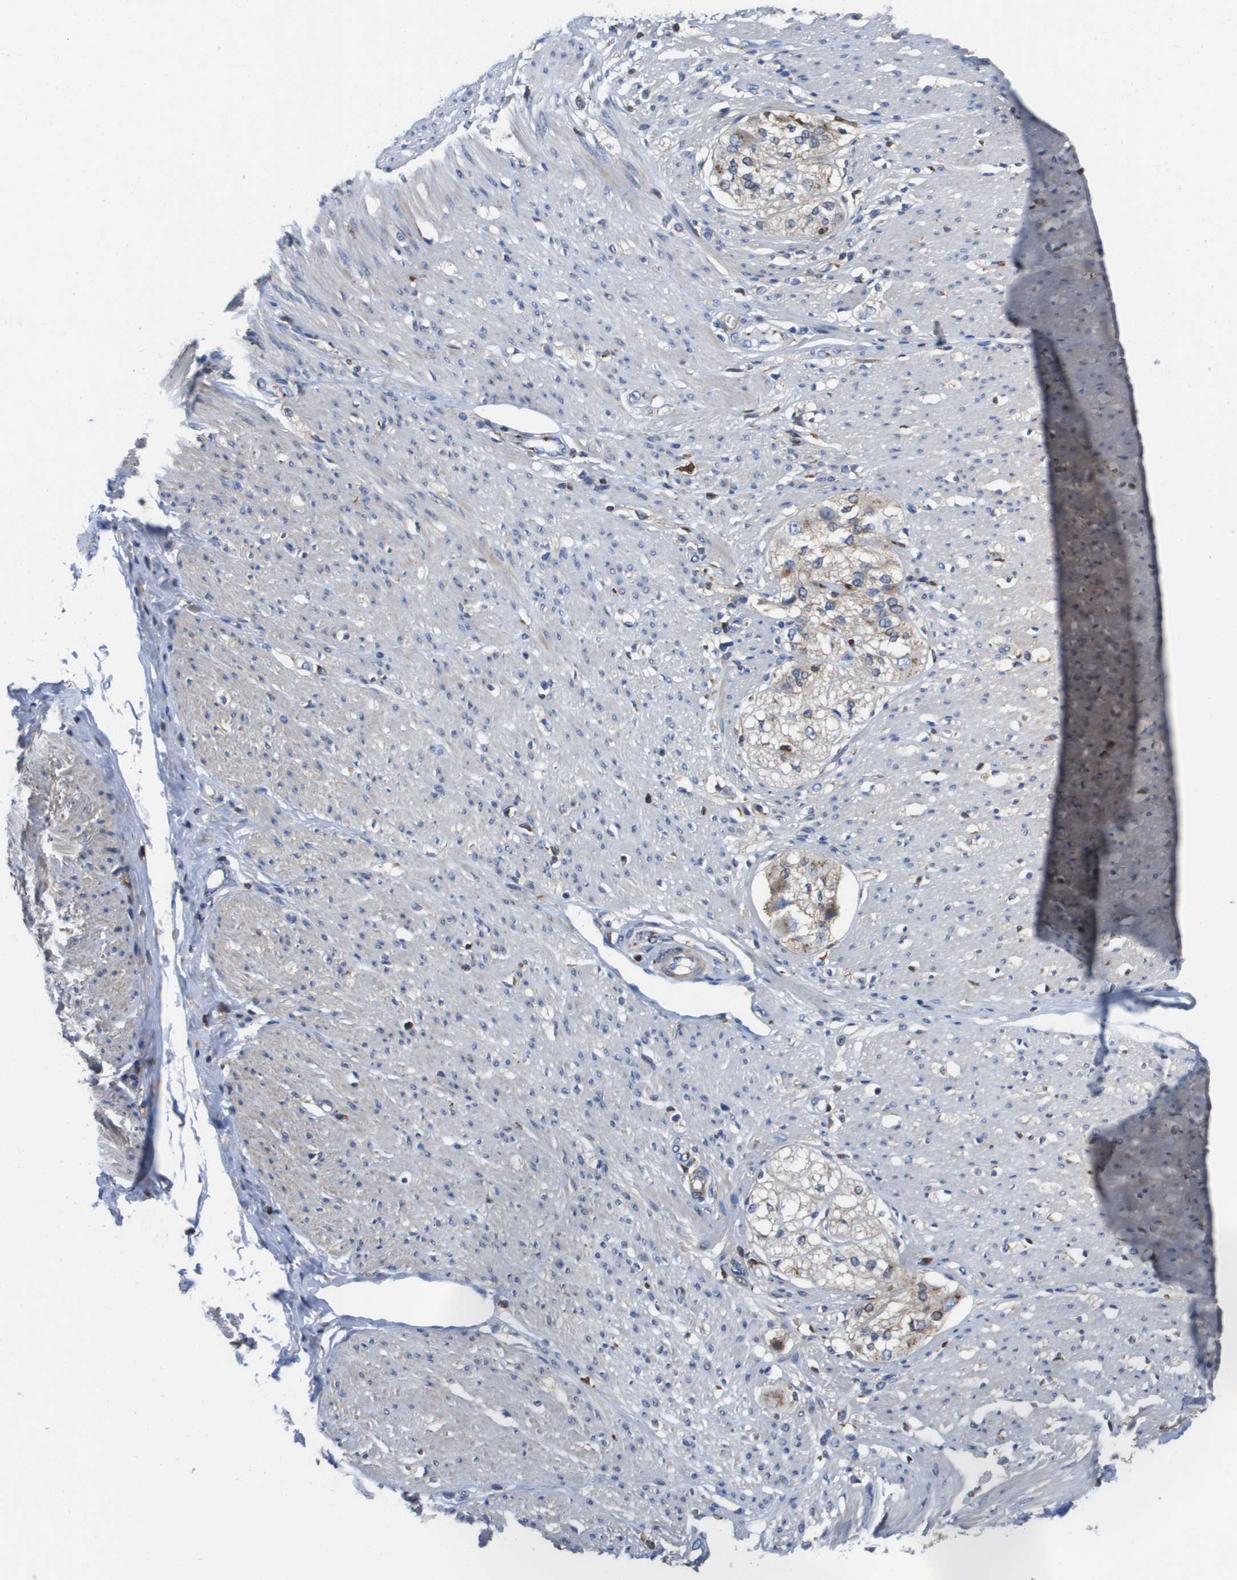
{"staining": {"intensity": "negative", "quantity": "none", "location": "none"}, "tissue": "adipose tissue", "cell_type": "Adipocytes", "image_type": "normal", "snomed": [{"axis": "morphology", "description": "Normal tissue, NOS"}, {"axis": "morphology", "description": "Adenocarcinoma, NOS"}, {"axis": "topography", "description": "Colon"}, {"axis": "topography", "description": "Peripheral nerve tissue"}], "caption": "The micrograph displays no staining of adipocytes in benign adipose tissue.", "gene": "SLC37A2", "patient": {"sex": "male", "age": 14}}